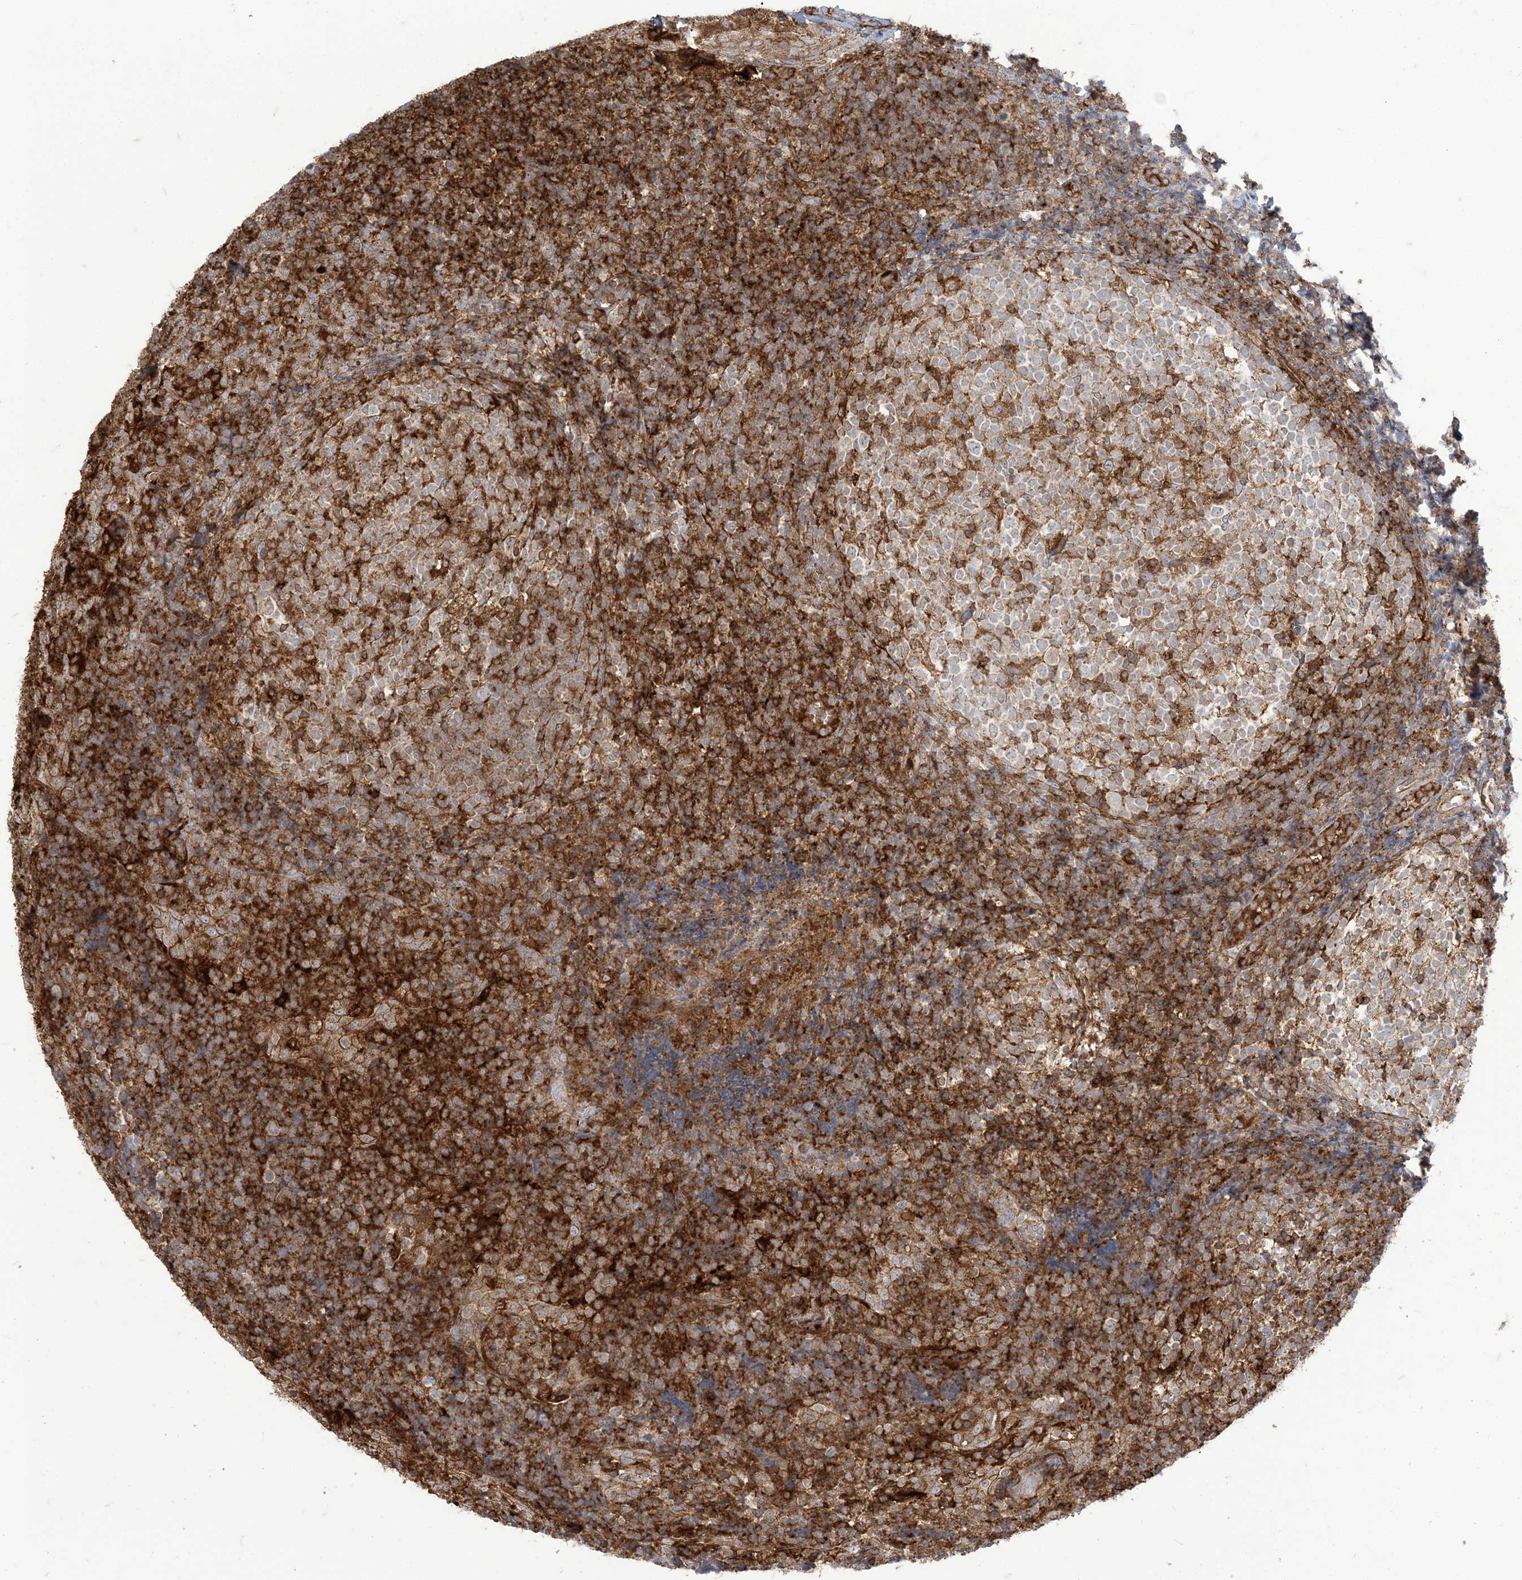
{"staining": {"intensity": "strong", "quantity": "<25%", "location": "cytoplasmic/membranous"}, "tissue": "tonsil", "cell_type": "Germinal center cells", "image_type": "normal", "snomed": [{"axis": "morphology", "description": "Normal tissue, NOS"}, {"axis": "topography", "description": "Tonsil"}], "caption": "Protein staining by immunohistochemistry demonstrates strong cytoplasmic/membranous positivity in about <25% of germinal center cells in unremarkable tonsil.", "gene": "DERL3", "patient": {"sex": "female", "age": 19}}